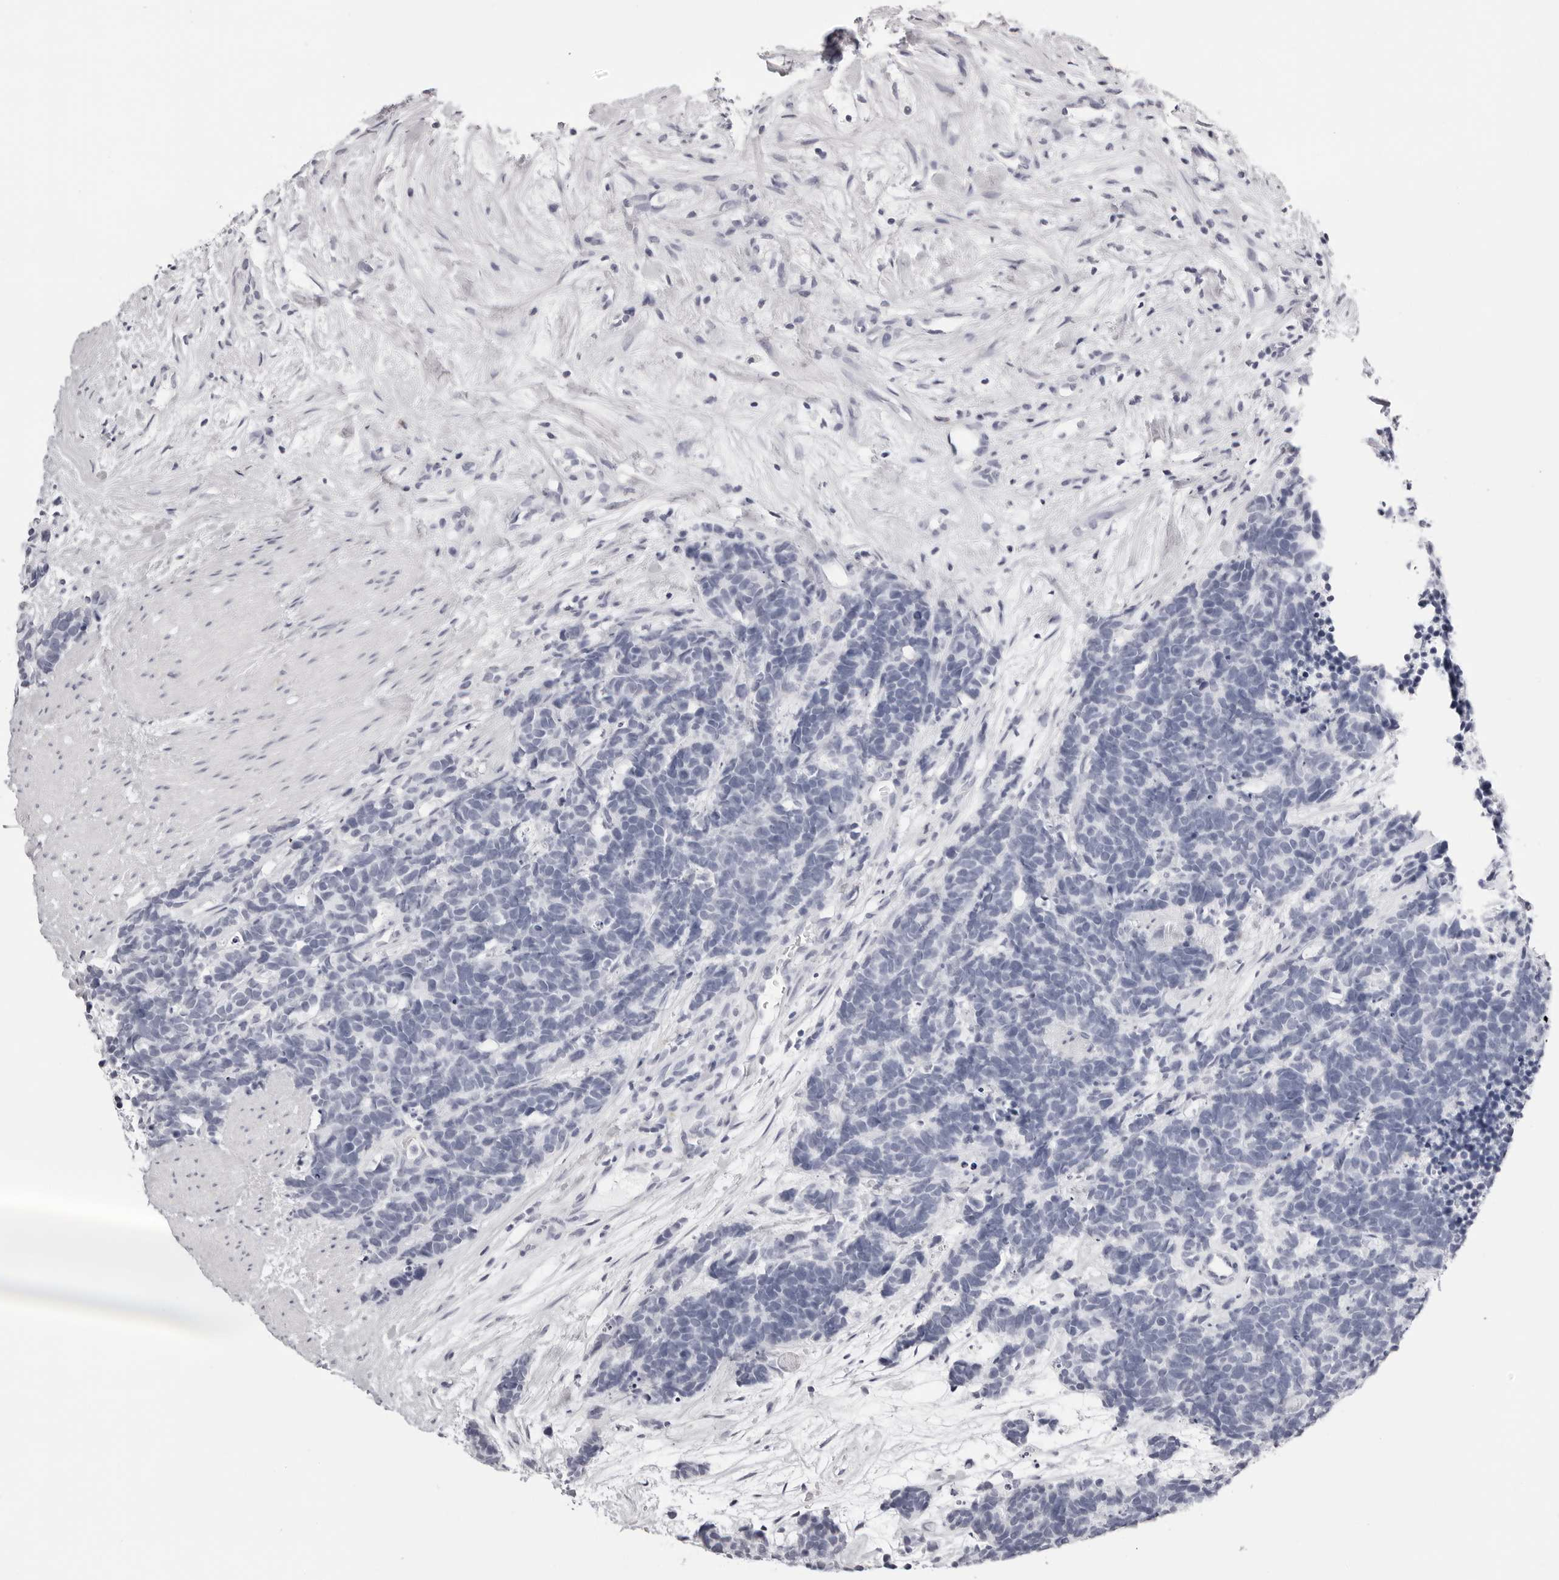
{"staining": {"intensity": "negative", "quantity": "none", "location": "none"}, "tissue": "carcinoid", "cell_type": "Tumor cells", "image_type": "cancer", "snomed": [{"axis": "morphology", "description": "Carcinoma, NOS"}, {"axis": "morphology", "description": "Carcinoid, malignant, NOS"}, {"axis": "topography", "description": "Urinary bladder"}], "caption": "DAB (3,3'-diaminobenzidine) immunohistochemical staining of carcinoid exhibits no significant positivity in tumor cells.", "gene": "RHO", "patient": {"sex": "male", "age": 57}}